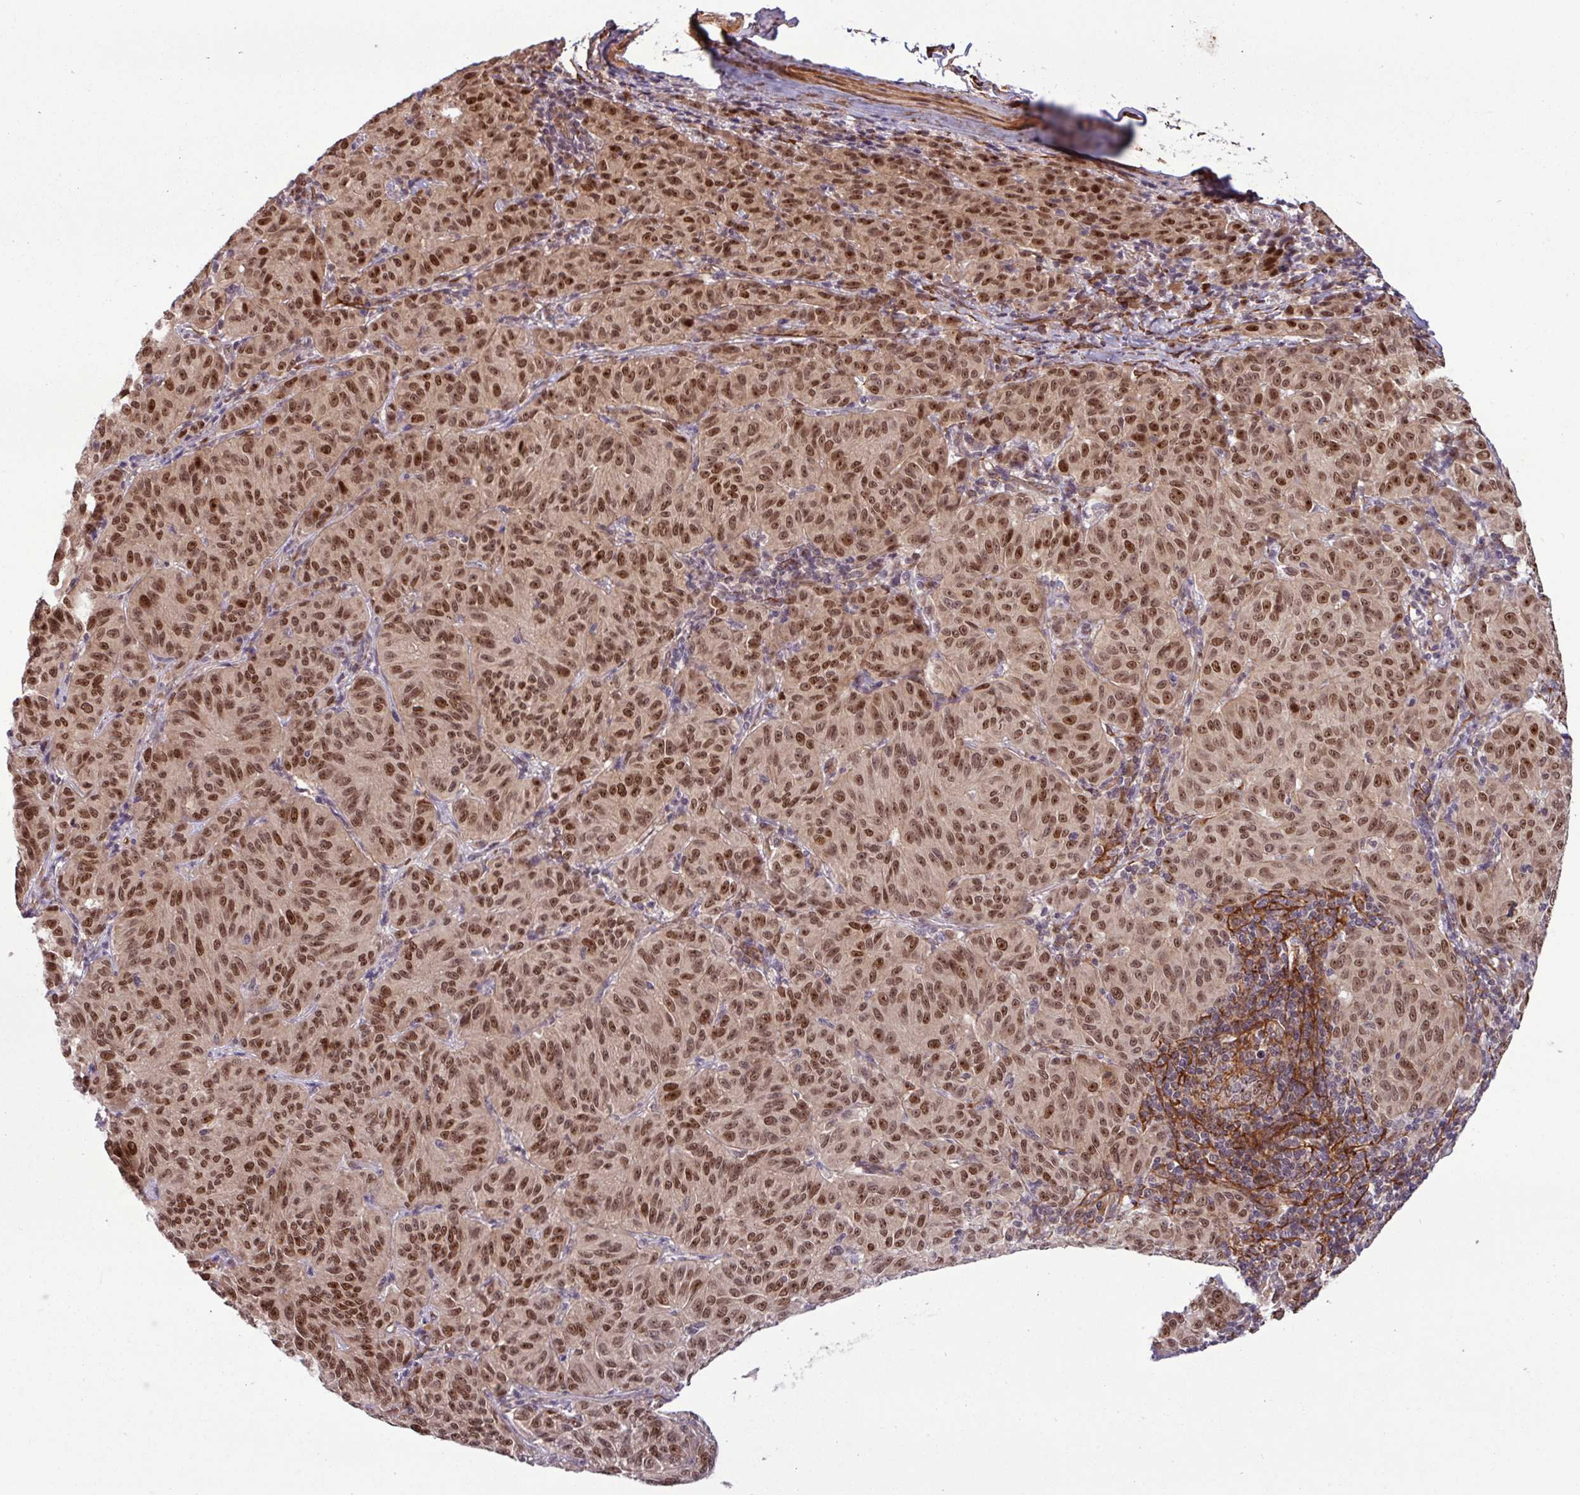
{"staining": {"intensity": "strong", "quantity": ">75%", "location": "nuclear"}, "tissue": "melanoma", "cell_type": "Tumor cells", "image_type": "cancer", "snomed": [{"axis": "morphology", "description": "Malignant melanoma, NOS"}, {"axis": "topography", "description": "Skin"}], "caption": "This micrograph displays immunohistochemistry staining of human melanoma, with high strong nuclear positivity in about >75% of tumor cells.", "gene": "C7orf50", "patient": {"sex": "female", "age": 72}}